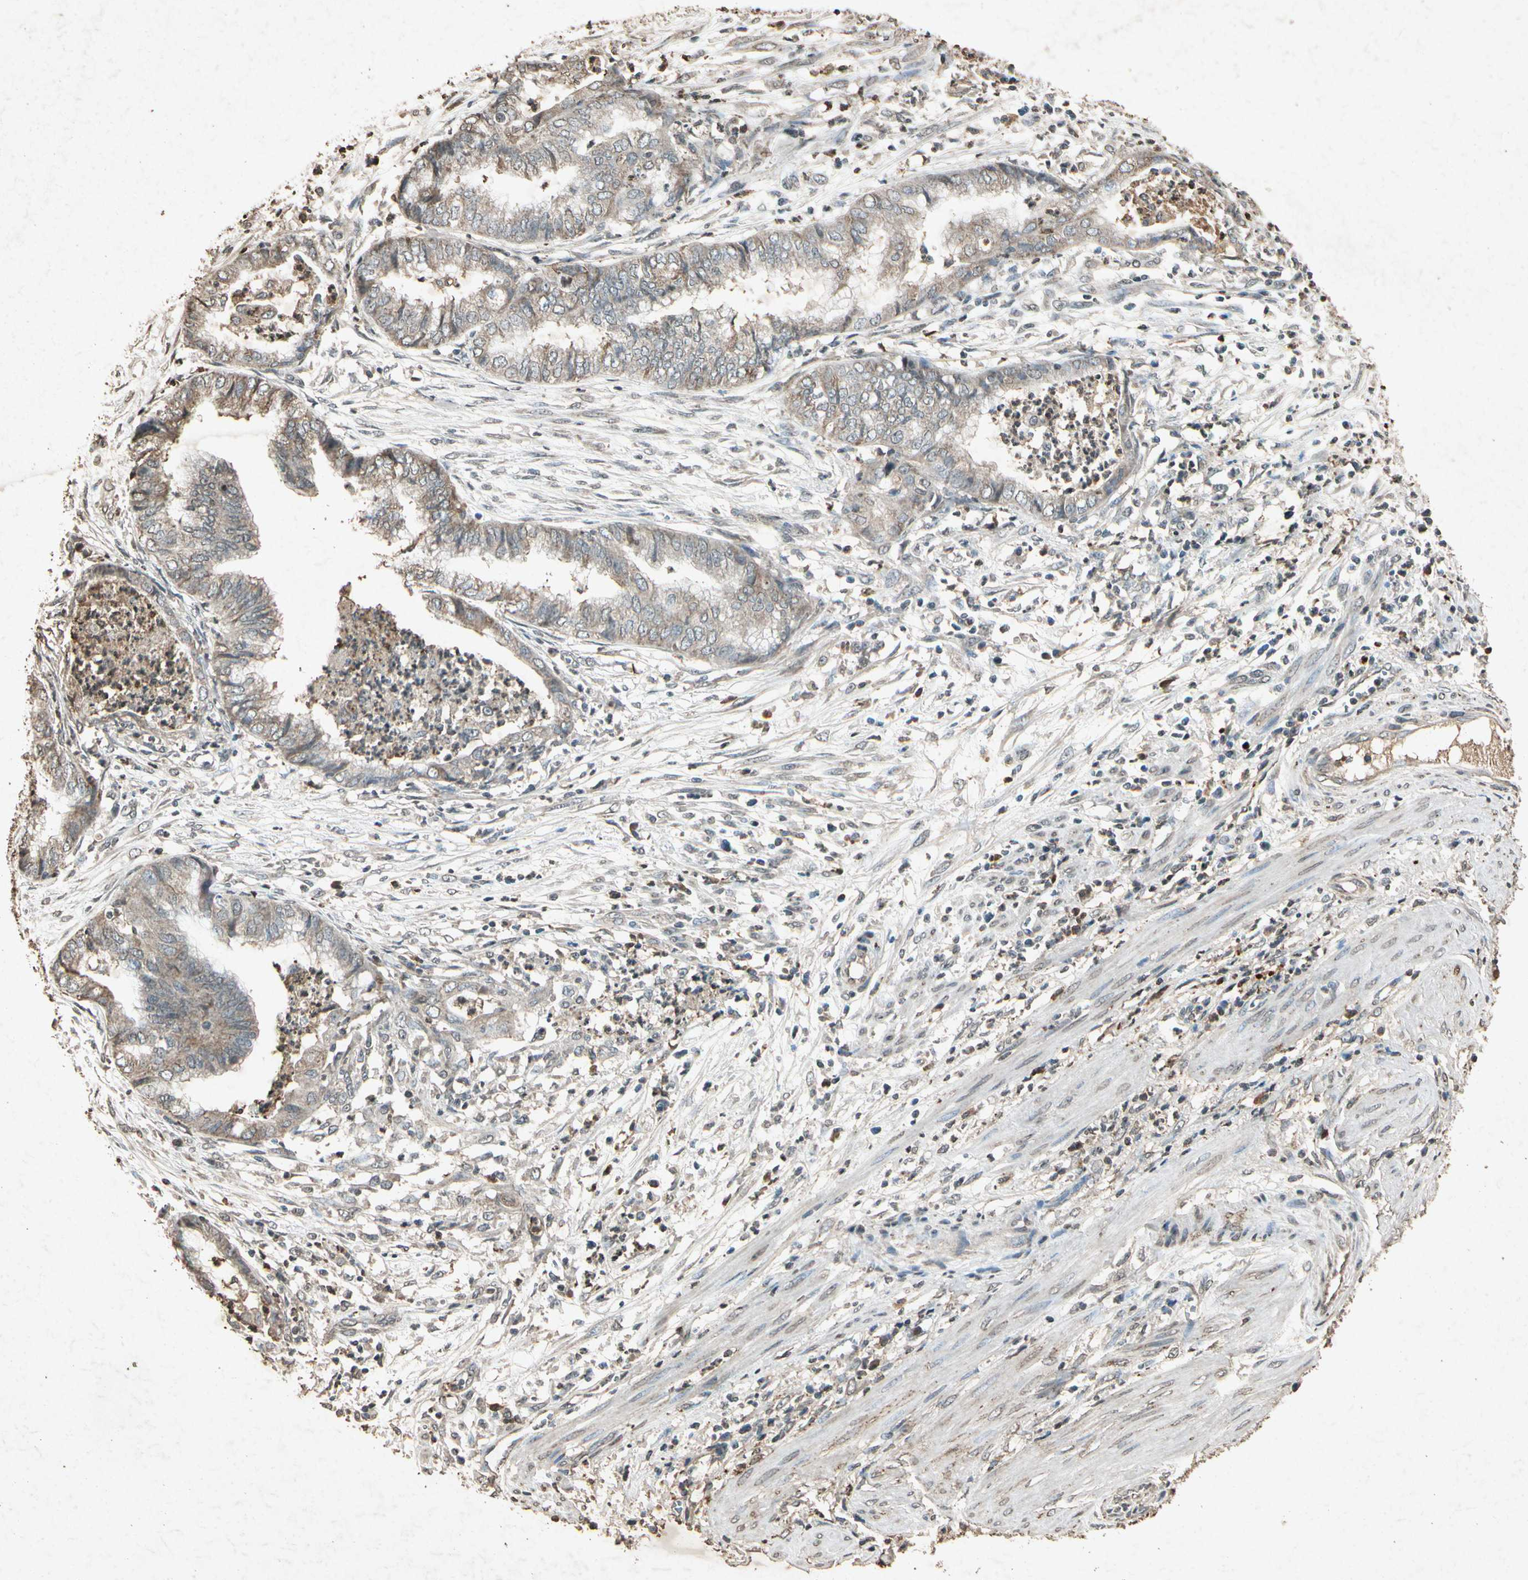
{"staining": {"intensity": "weak", "quantity": "25%-75%", "location": "cytoplasmic/membranous"}, "tissue": "endometrial cancer", "cell_type": "Tumor cells", "image_type": "cancer", "snomed": [{"axis": "morphology", "description": "Necrosis, NOS"}, {"axis": "morphology", "description": "Adenocarcinoma, NOS"}, {"axis": "topography", "description": "Endometrium"}], "caption": "The immunohistochemical stain shows weak cytoplasmic/membranous staining in tumor cells of endometrial adenocarcinoma tissue. (Brightfield microscopy of DAB IHC at high magnification).", "gene": "GC", "patient": {"sex": "female", "age": 79}}